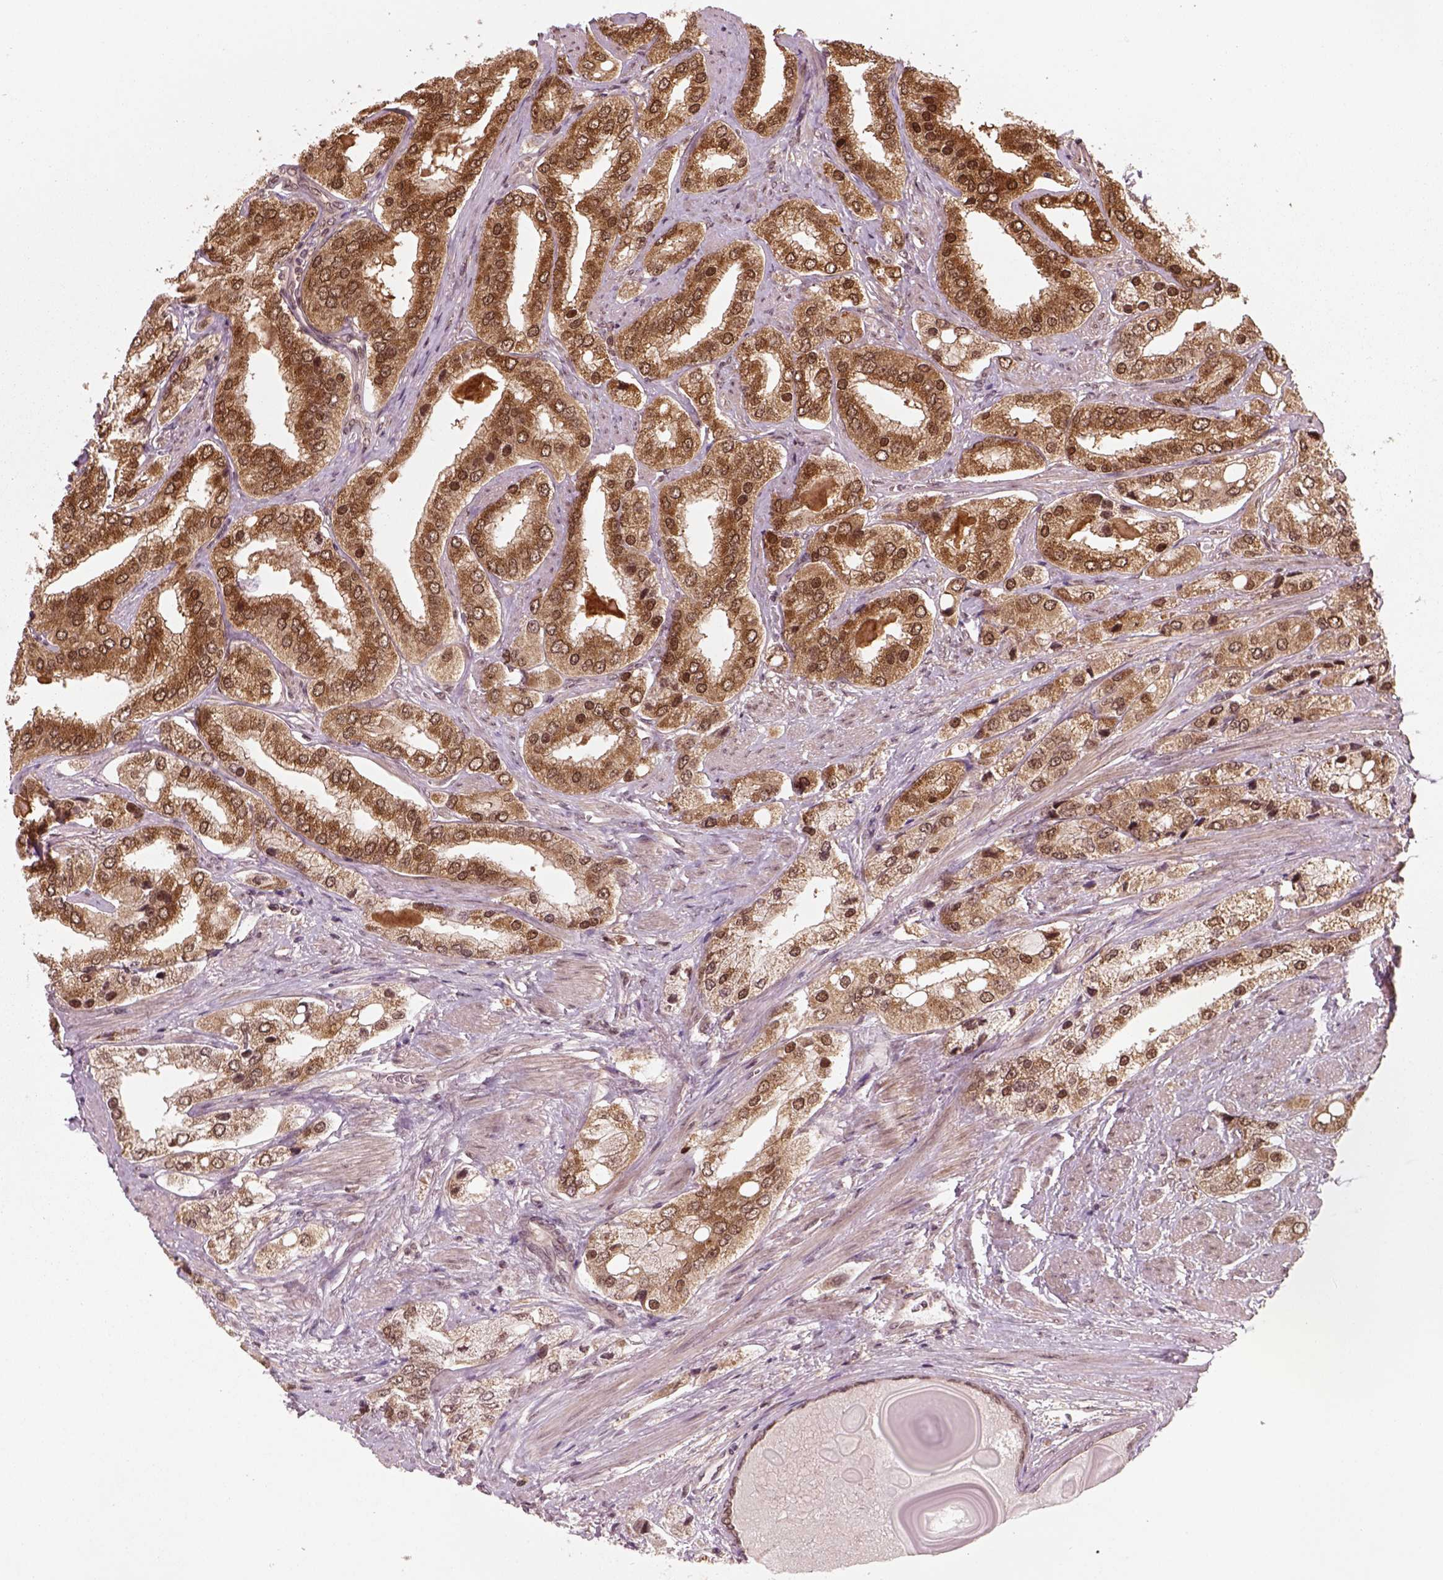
{"staining": {"intensity": "strong", "quantity": ">75%", "location": "cytoplasmic/membranous,nuclear"}, "tissue": "prostate cancer", "cell_type": "Tumor cells", "image_type": "cancer", "snomed": [{"axis": "morphology", "description": "Adenocarcinoma, Low grade"}, {"axis": "topography", "description": "Prostate"}], "caption": "An image of human low-grade adenocarcinoma (prostate) stained for a protein displays strong cytoplasmic/membranous and nuclear brown staining in tumor cells. Using DAB (3,3'-diaminobenzidine) (brown) and hematoxylin (blue) stains, captured at high magnification using brightfield microscopy.", "gene": "NUDT9", "patient": {"sex": "male", "age": 69}}